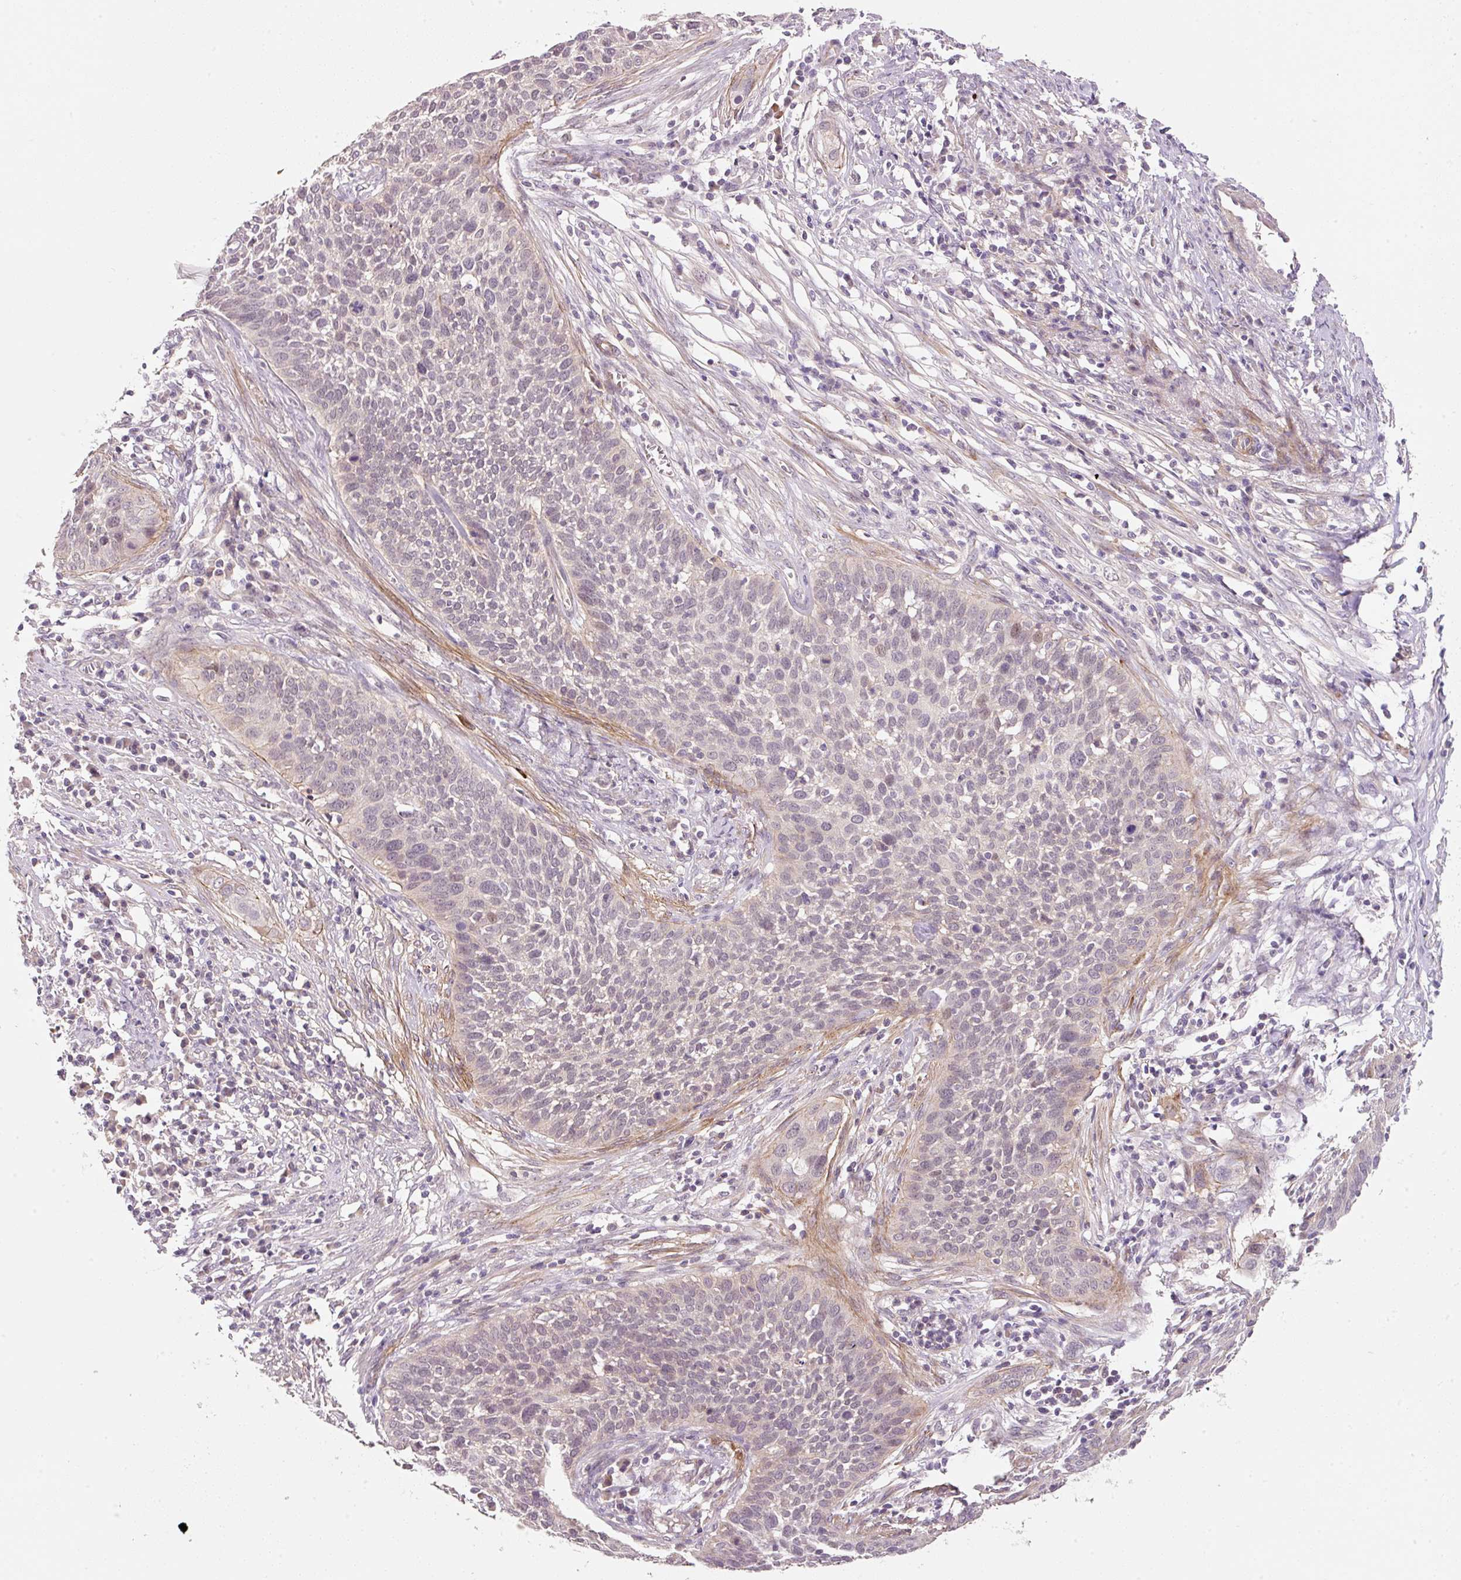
{"staining": {"intensity": "negative", "quantity": "none", "location": "none"}, "tissue": "cervical cancer", "cell_type": "Tumor cells", "image_type": "cancer", "snomed": [{"axis": "morphology", "description": "Squamous cell carcinoma, NOS"}, {"axis": "topography", "description": "Cervix"}], "caption": "A high-resolution photomicrograph shows immunohistochemistry (IHC) staining of cervical cancer (squamous cell carcinoma), which displays no significant staining in tumor cells.", "gene": "TIRAP", "patient": {"sex": "female", "age": 34}}